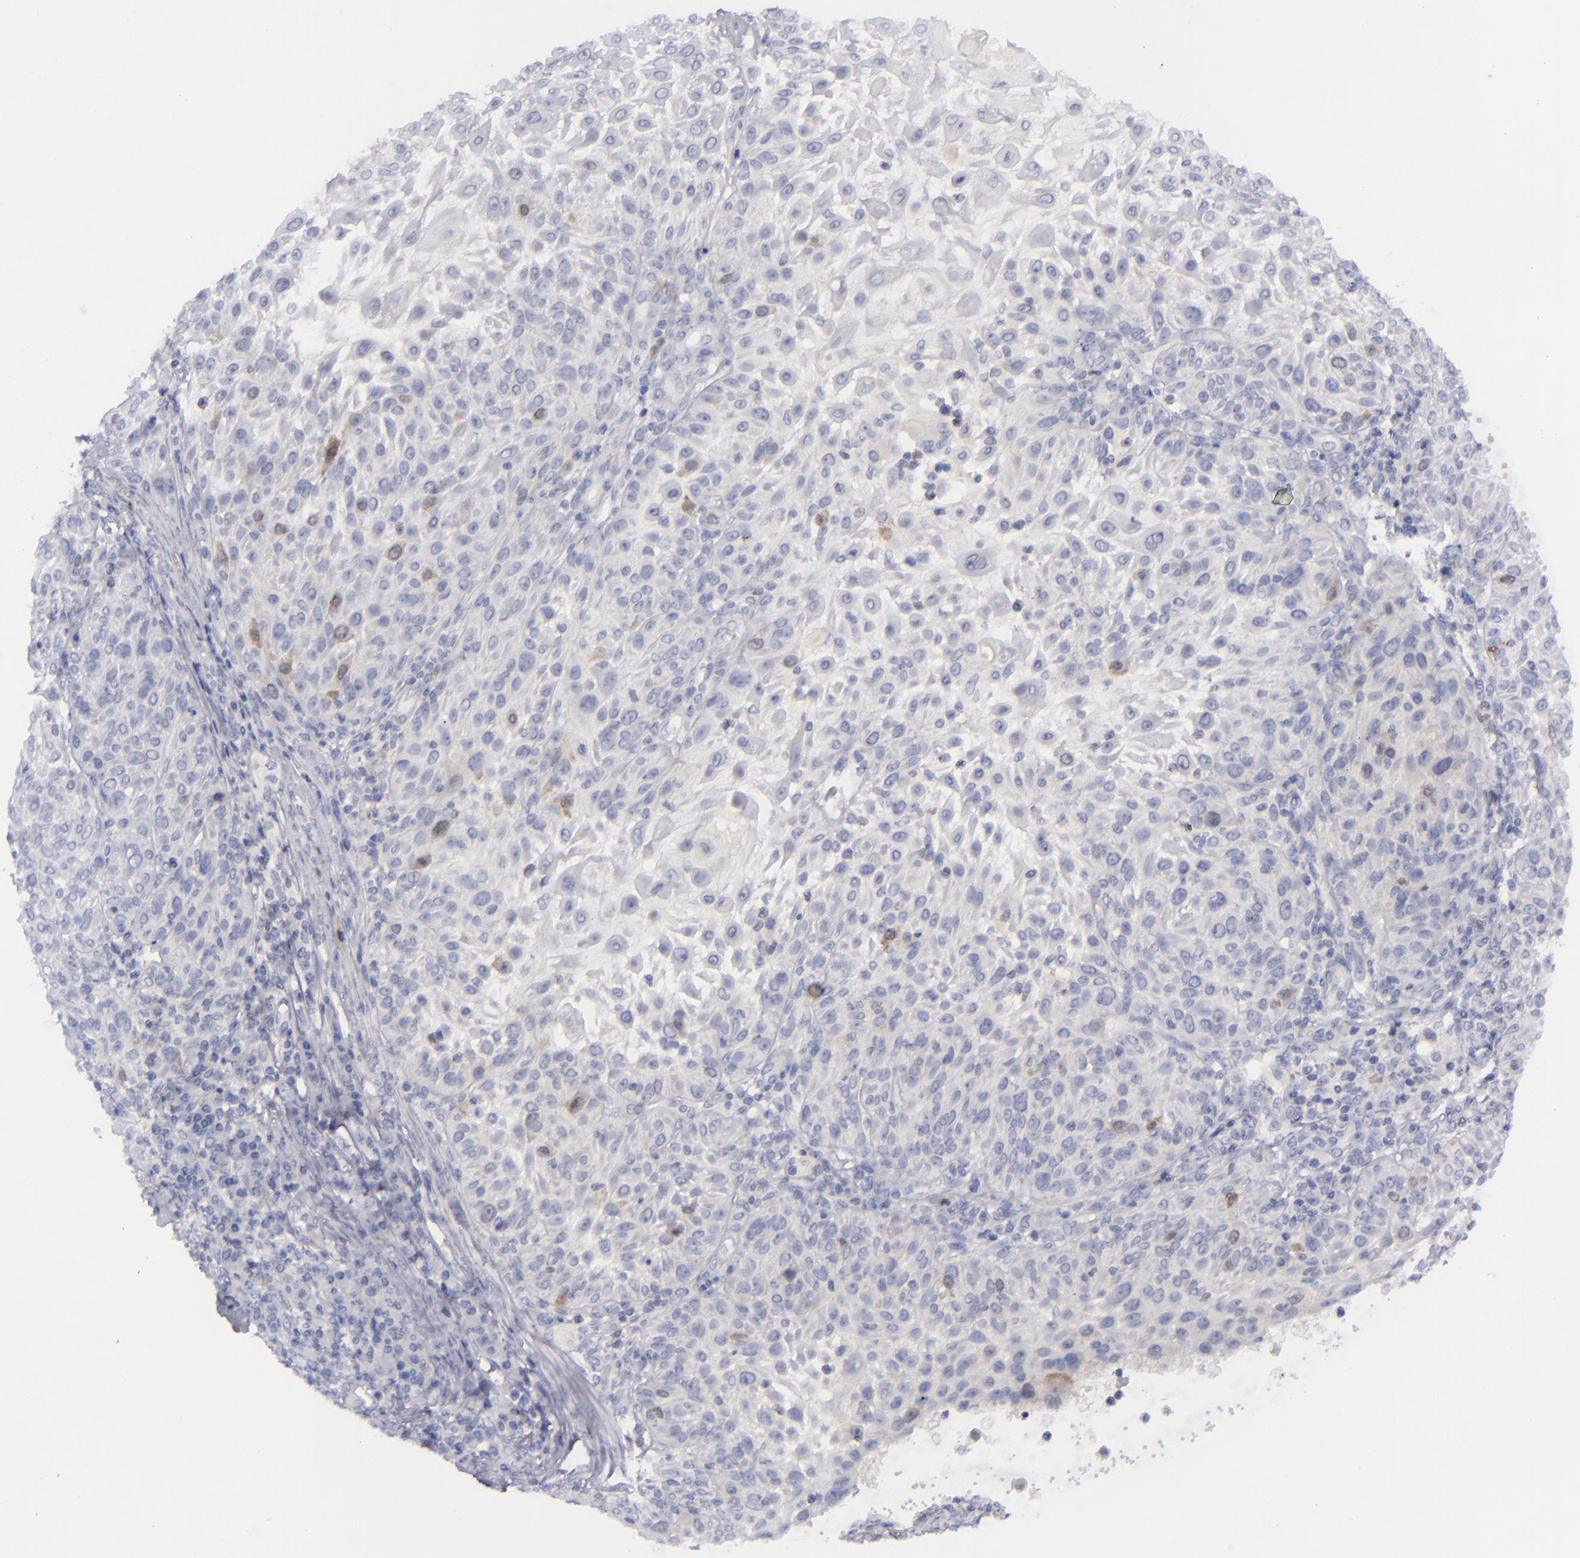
{"staining": {"intensity": "weak", "quantity": "<25%", "location": "nuclear"}, "tissue": "skin cancer", "cell_type": "Tumor cells", "image_type": "cancer", "snomed": [{"axis": "morphology", "description": "Squamous cell carcinoma, NOS"}, {"axis": "topography", "description": "Skin"}], "caption": "DAB immunohistochemical staining of skin cancer reveals no significant positivity in tumor cells.", "gene": "AURKA", "patient": {"sex": "female", "age": 89}}